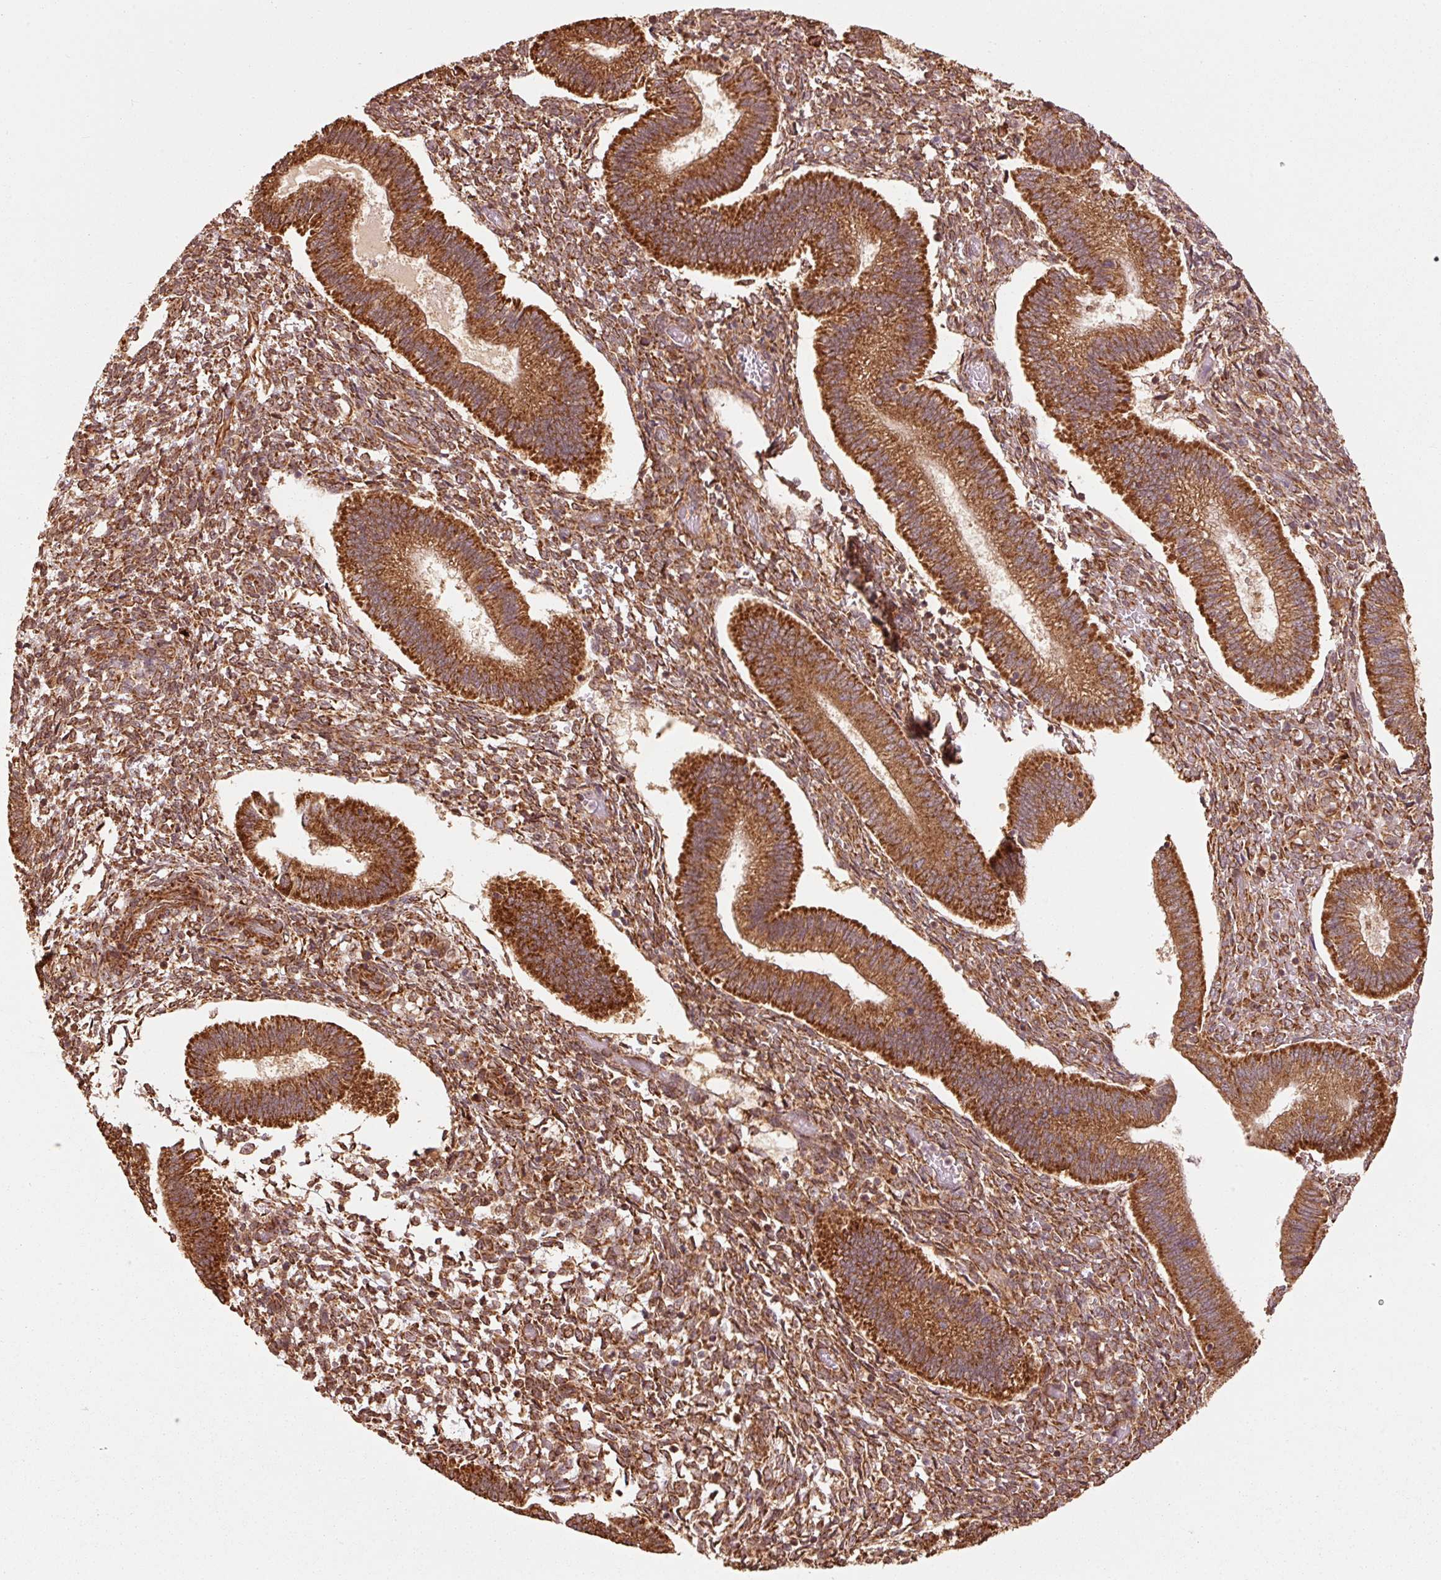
{"staining": {"intensity": "moderate", "quantity": ">75%", "location": "cytoplasmic/membranous"}, "tissue": "endometrium", "cell_type": "Cells in endometrial stroma", "image_type": "normal", "snomed": [{"axis": "morphology", "description": "Normal tissue, NOS"}, {"axis": "topography", "description": "Endometrium"}], "caption": "Immunohistochemical staining of normal human endometrium displays medium levels of moderate cytoplasmic/membranous staining in about >75% of cells in endometrial stroma.", "gene": "MRPL16", "patient": {"sex": "female", "age": 25}}